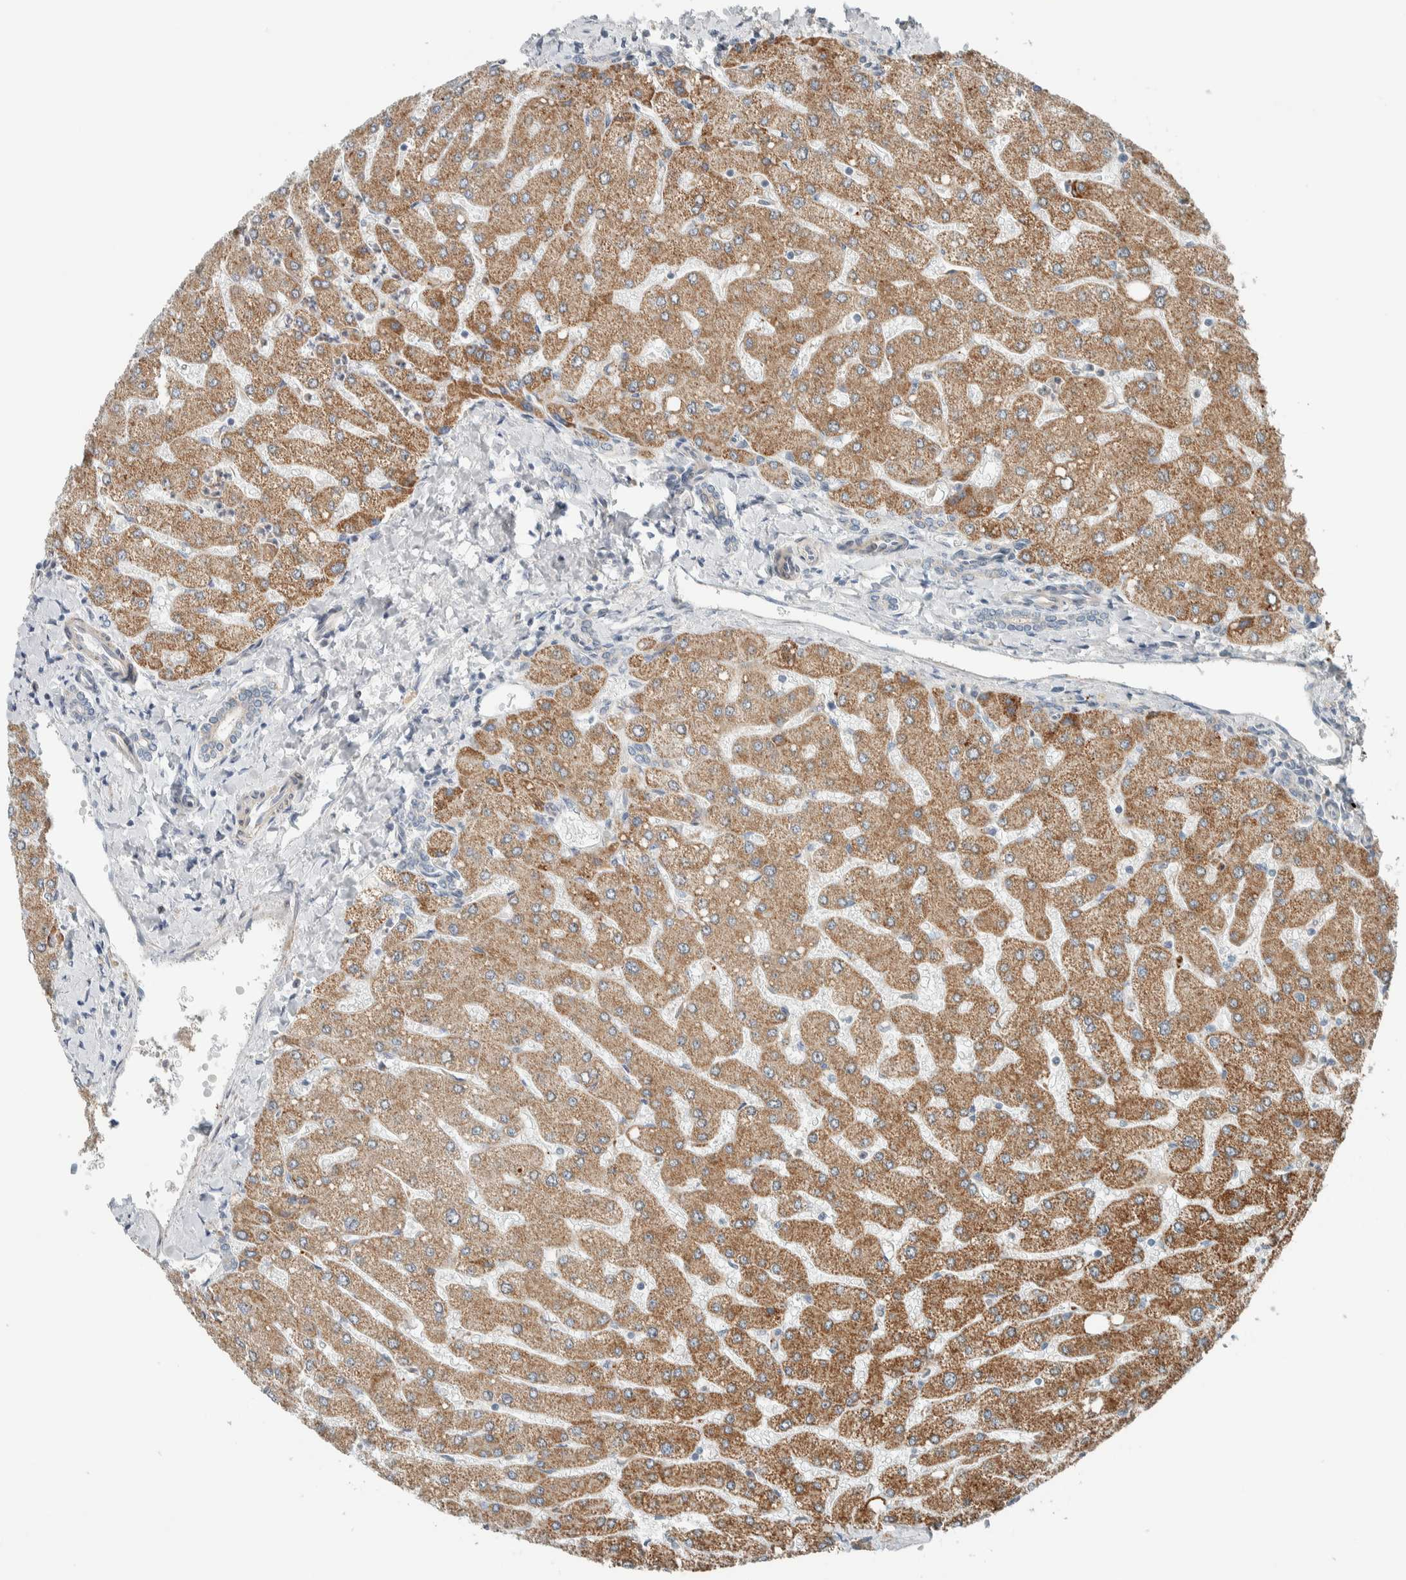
{"staining": {"intensity": "negative", "quantity": "none", "location": "none"}, "tissue": "liver", "cell_type": "Cholangiocytes", "image_type": "normal", "snomed": [{"axis": "morphology", "description": "Normal tissue, NOS"}, {"axis": "topography", "description": "Liver"}], "caption": "Cholangiocytes show no significant expression in normal liver. (DAB IHC, high magnification).", "gene": "SLFN12L", "patient": {"sex": "male", "age": 55}}